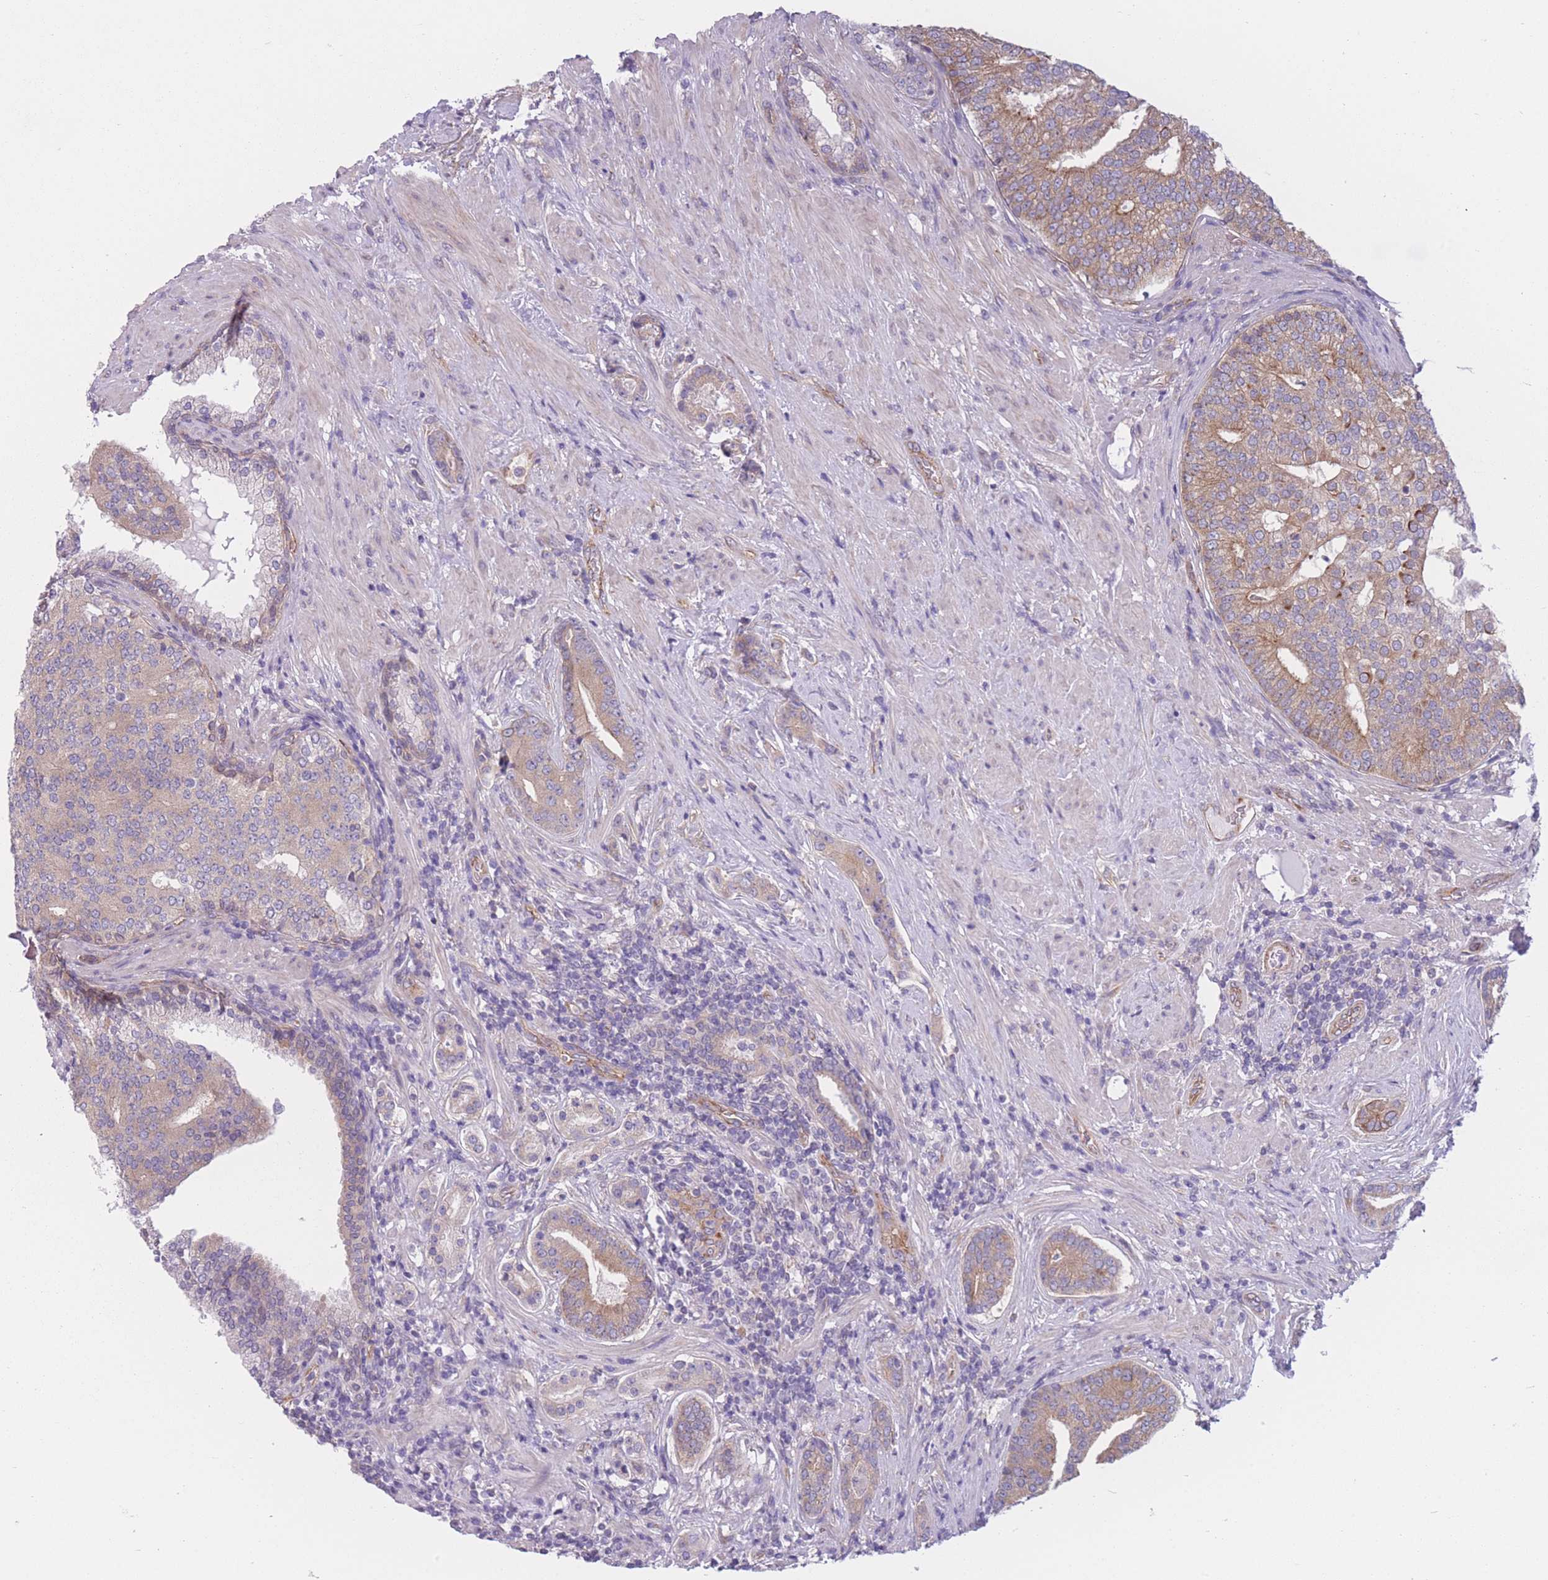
{"staining": {"intensity": "moderate", "quantity": ">75%", "location": "cytoplasmic/membranous"}, "tissue": "prostate cancer", "cell_type": "Tumor cells", "image_type": "cancer", "snomed": [{"axis": "morphology", "description": "Adenocarcinoma, High grade"}, {"axis": "topography", "description": "Prostate"}], "caption": "High-magnification brightfield microscopy of high-grade adenocarcinoma (prostate) stained with DAB (brown) and counterstained with hematoxylin (blue). tumor cells exhibit moderate cytoplasmic/membranous staining is identified in about>75% of cells.", "gene": "SERPINB3", "patient": {"sex": "male", "age": 55}}